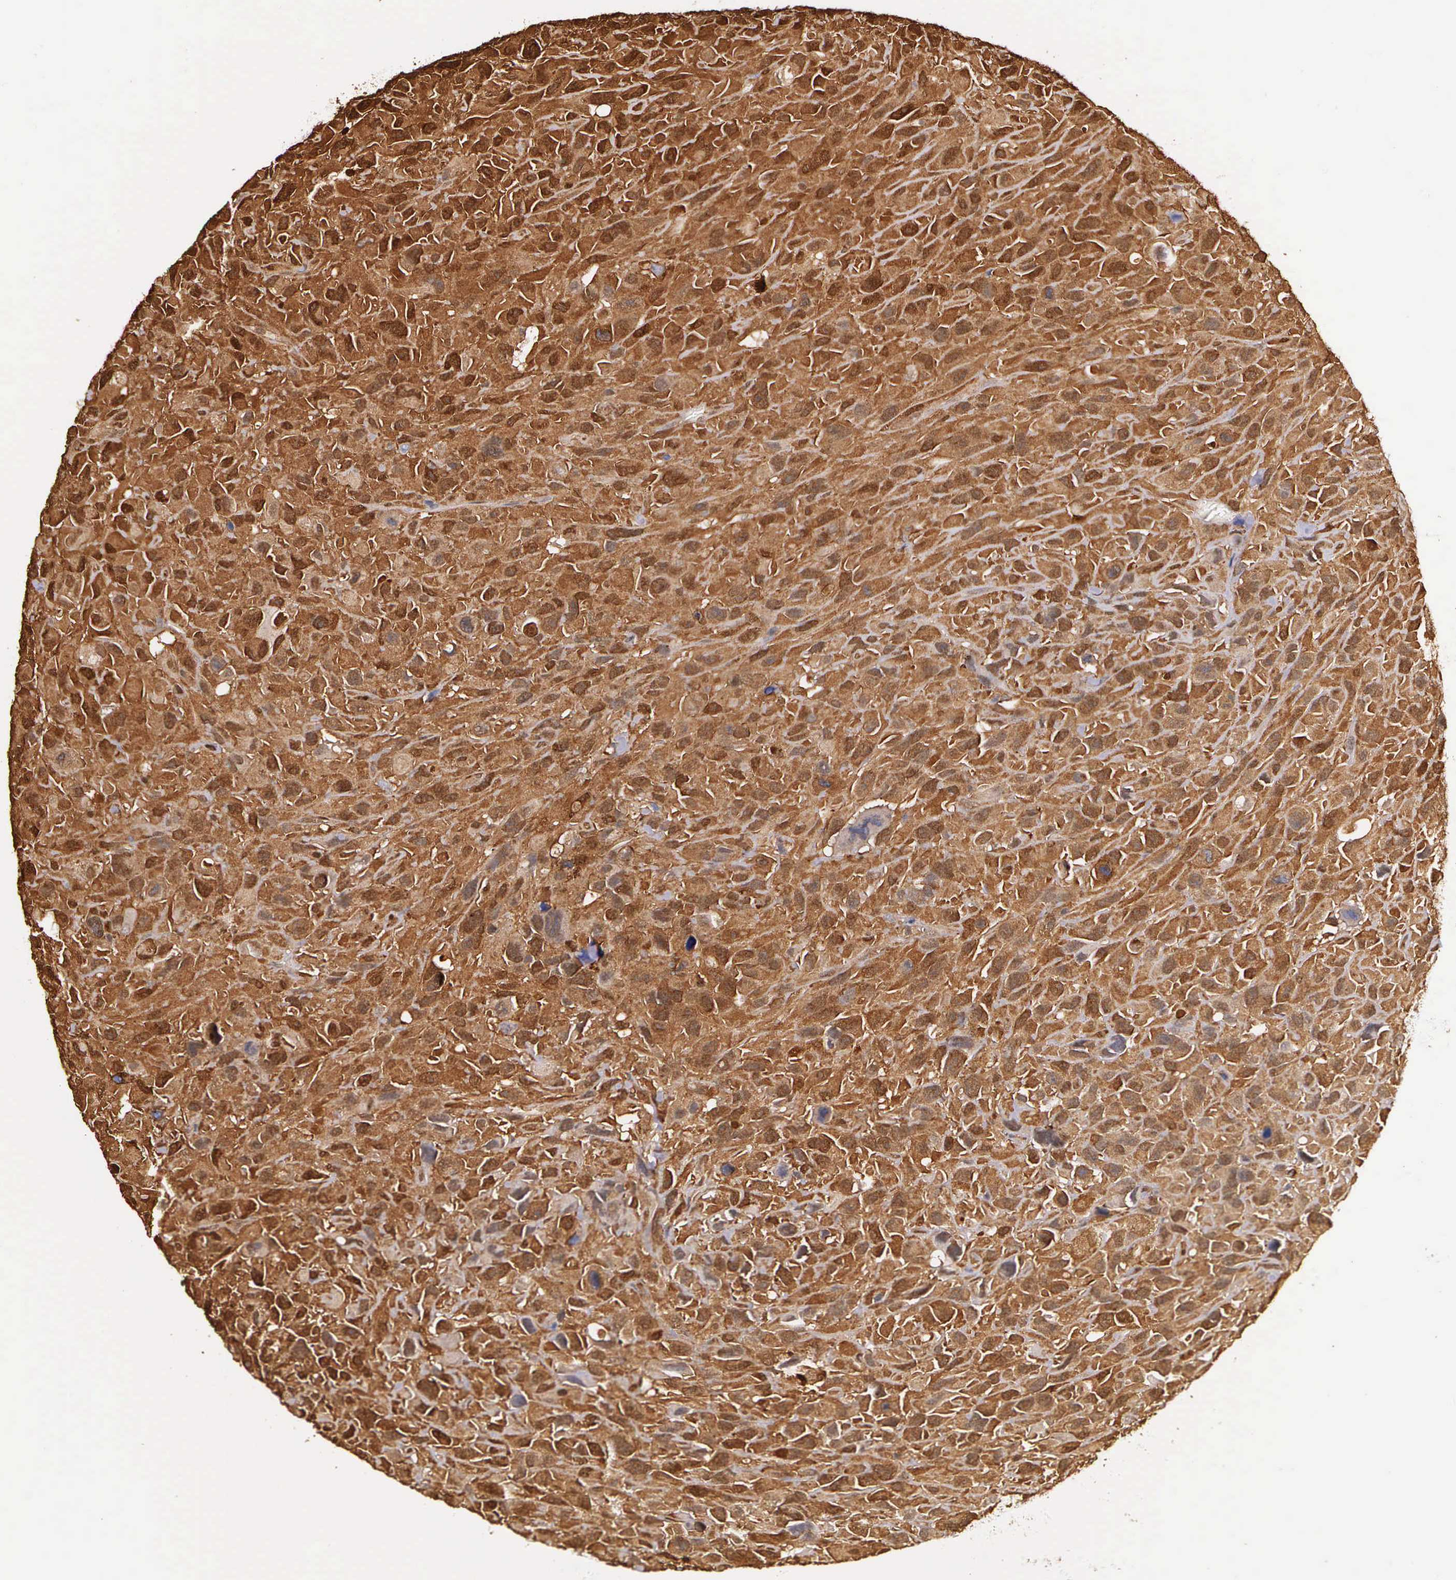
{"staining": {"intensity": "moderate", "quantity": ">75%", "location": "cytoplasmic/membranous,nuclear"}, "tissue": "renal cancer", "cell_type": "Tumor cells", "image_type": "cancer", "snomed": [{"axis": "morphology", "description": "Adenocarcinoma, NOS"}, {"axis": "topography", "description": "Kidney"}], "caption": "Approximately >75% of tumor cells in human renal cancer show moderate cytoplasmic/membranous and nuclear protein positivity as visualized by brown immunohistochemical staining.", "gene": "LGALS1", "patient": {"sex": "male", "age": 79}}